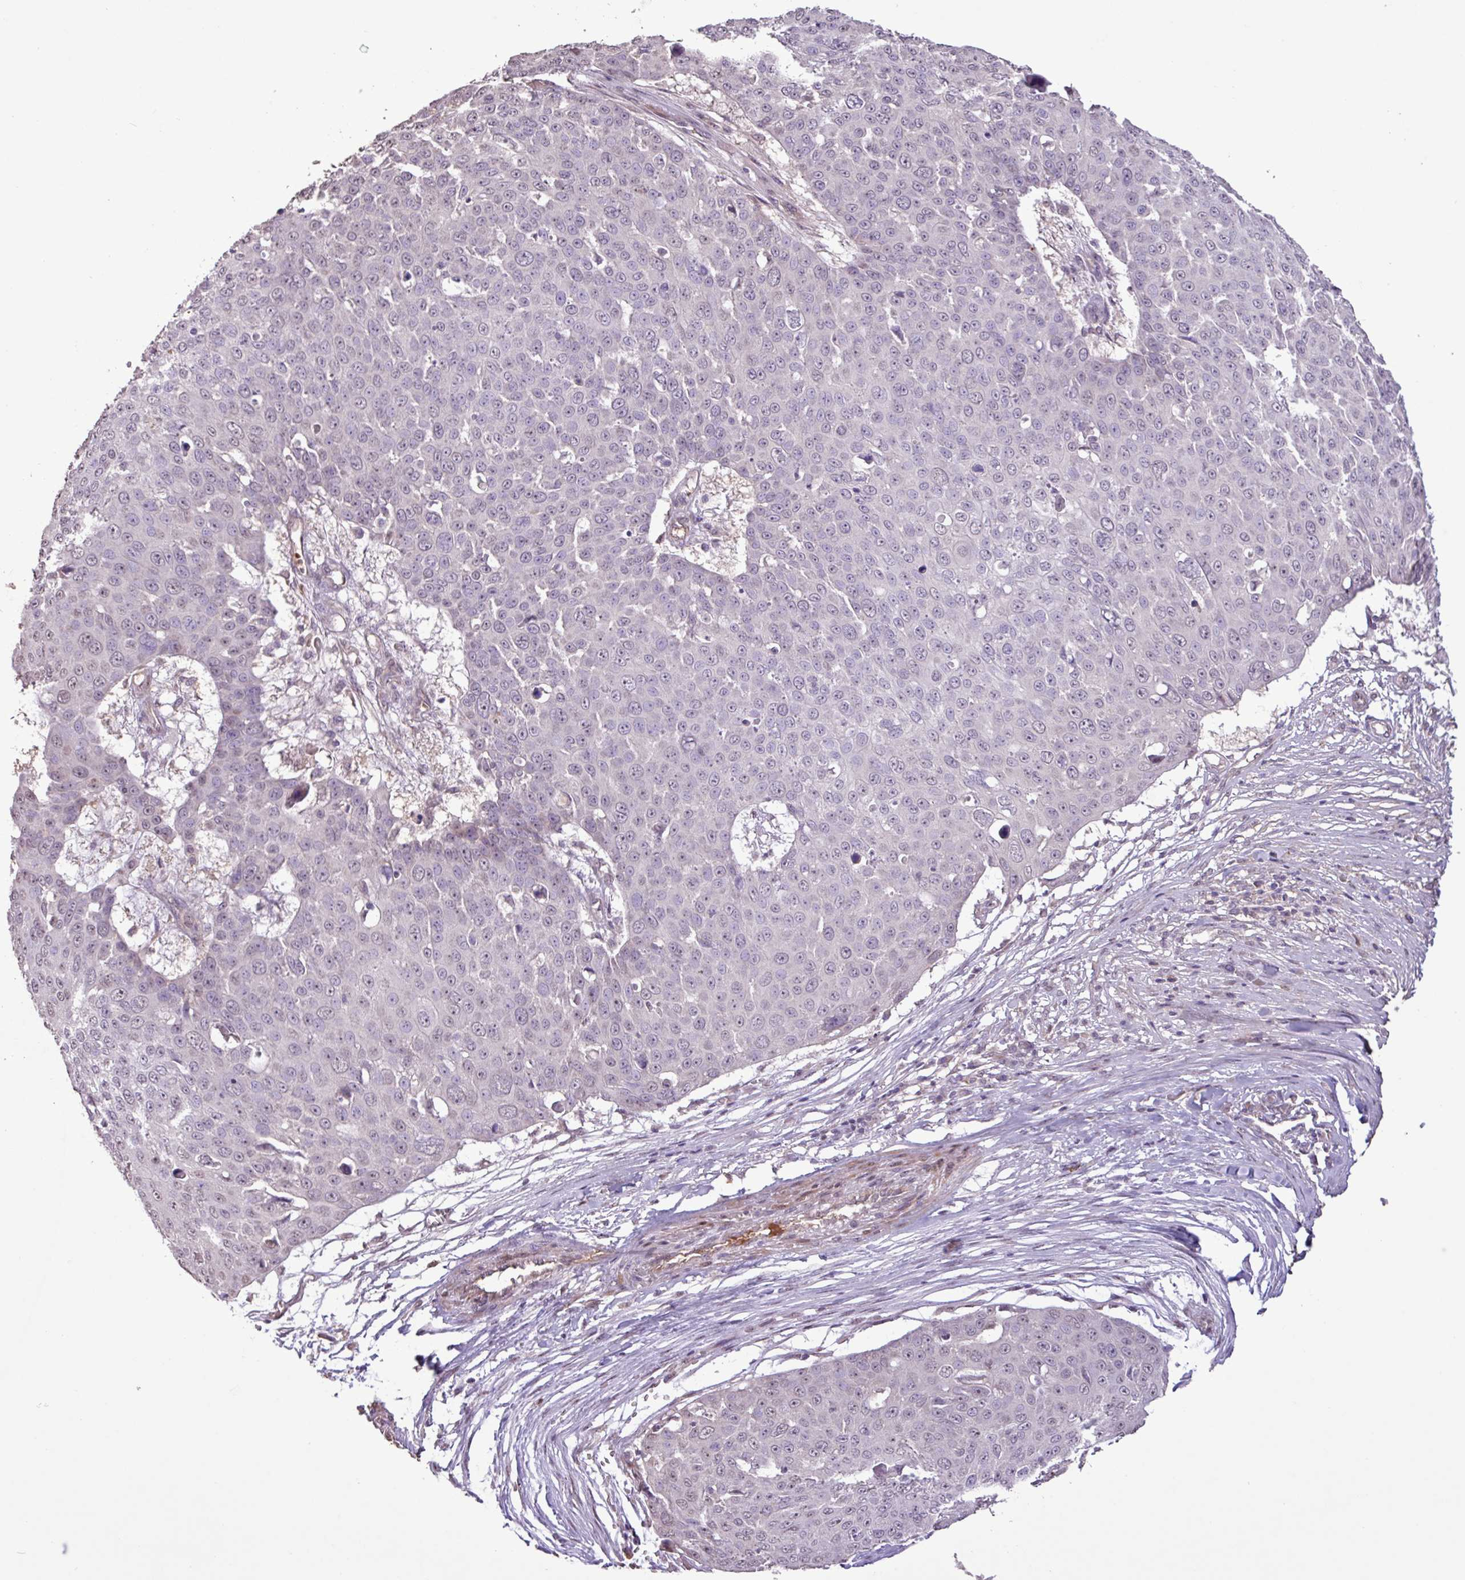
{"staining": {"intensity": "negative", "quantity": "none", "location": "none"}, "tissue": "skin cancer", "cell_type": "Tumor cells", "image_type": "cancer", "snomed": [{"axis": "morphology", "description": "Squamous cell carcinoma, NOS"}, {"axis": "topography", "description": "Skin"}], "caption": "Tumor cells show no significant protein staining in skin cancer (squamous cell carcinoma). (DAB (3,3'-diaminobenzidine) IHC, high magnification).", "gene": "L3MBTL3", "patient": {"sex": "male", "age": 71}}